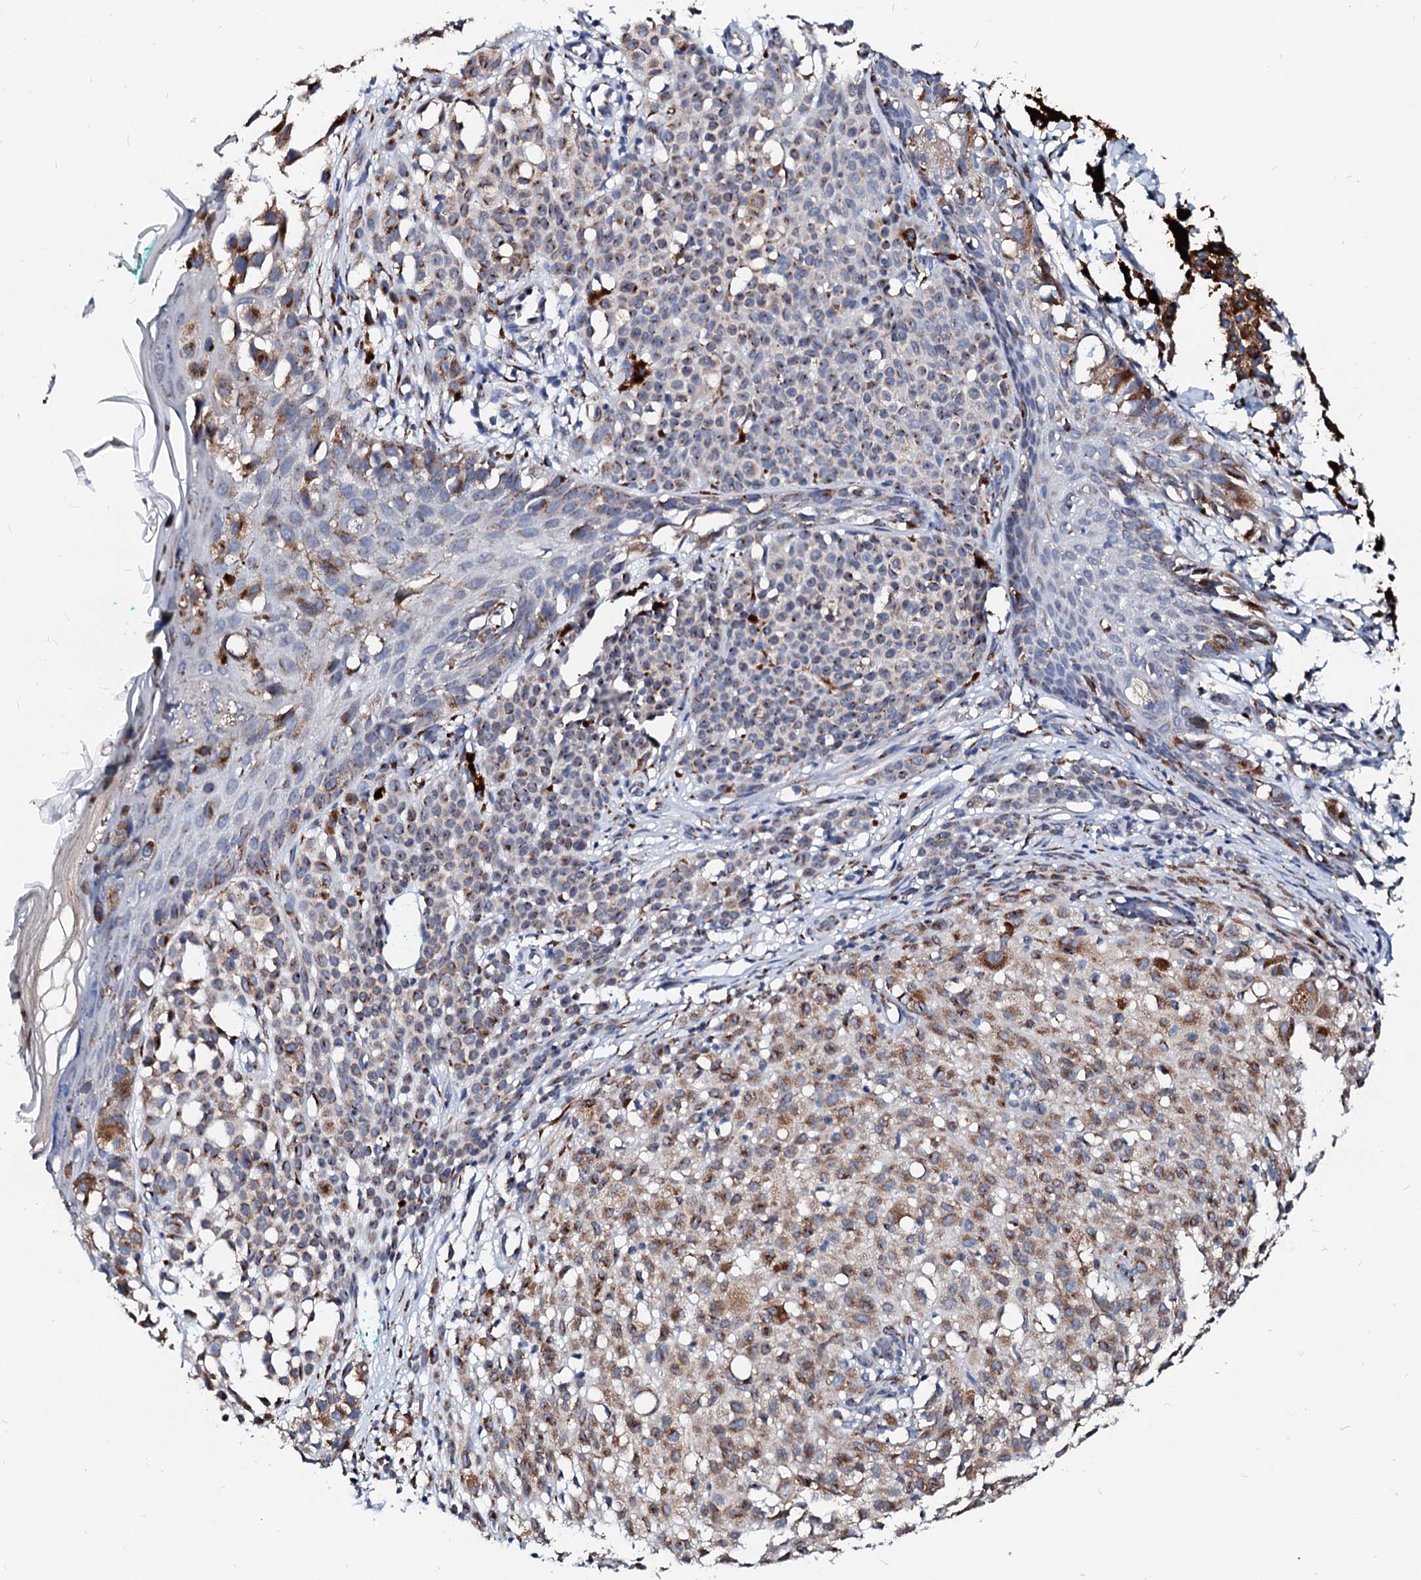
{"staining": {"intensity": "moderate", "quantity": "25%-75%", "location": "cytoplasmic/membranous"}, "tissue": "melanoma", "cell_type": "Tumor cells", "image_type": "cancer", "snomed": [{"axis": "morphology", "description": "Malignant melanoma, NOS"}, {"axis": "topography", "description": "Skin of leg"}], "caption": "Immunohistochemical staining of malignant melanoma exhibits moderate cytoplasmic/membranous protein expression in about 25%-75% of tumor cells. (DAB = brown stain, brightfield microscopy at high magnification).", "gene": "LMAN1", "patient": {"sex": "female", "age": 72}}